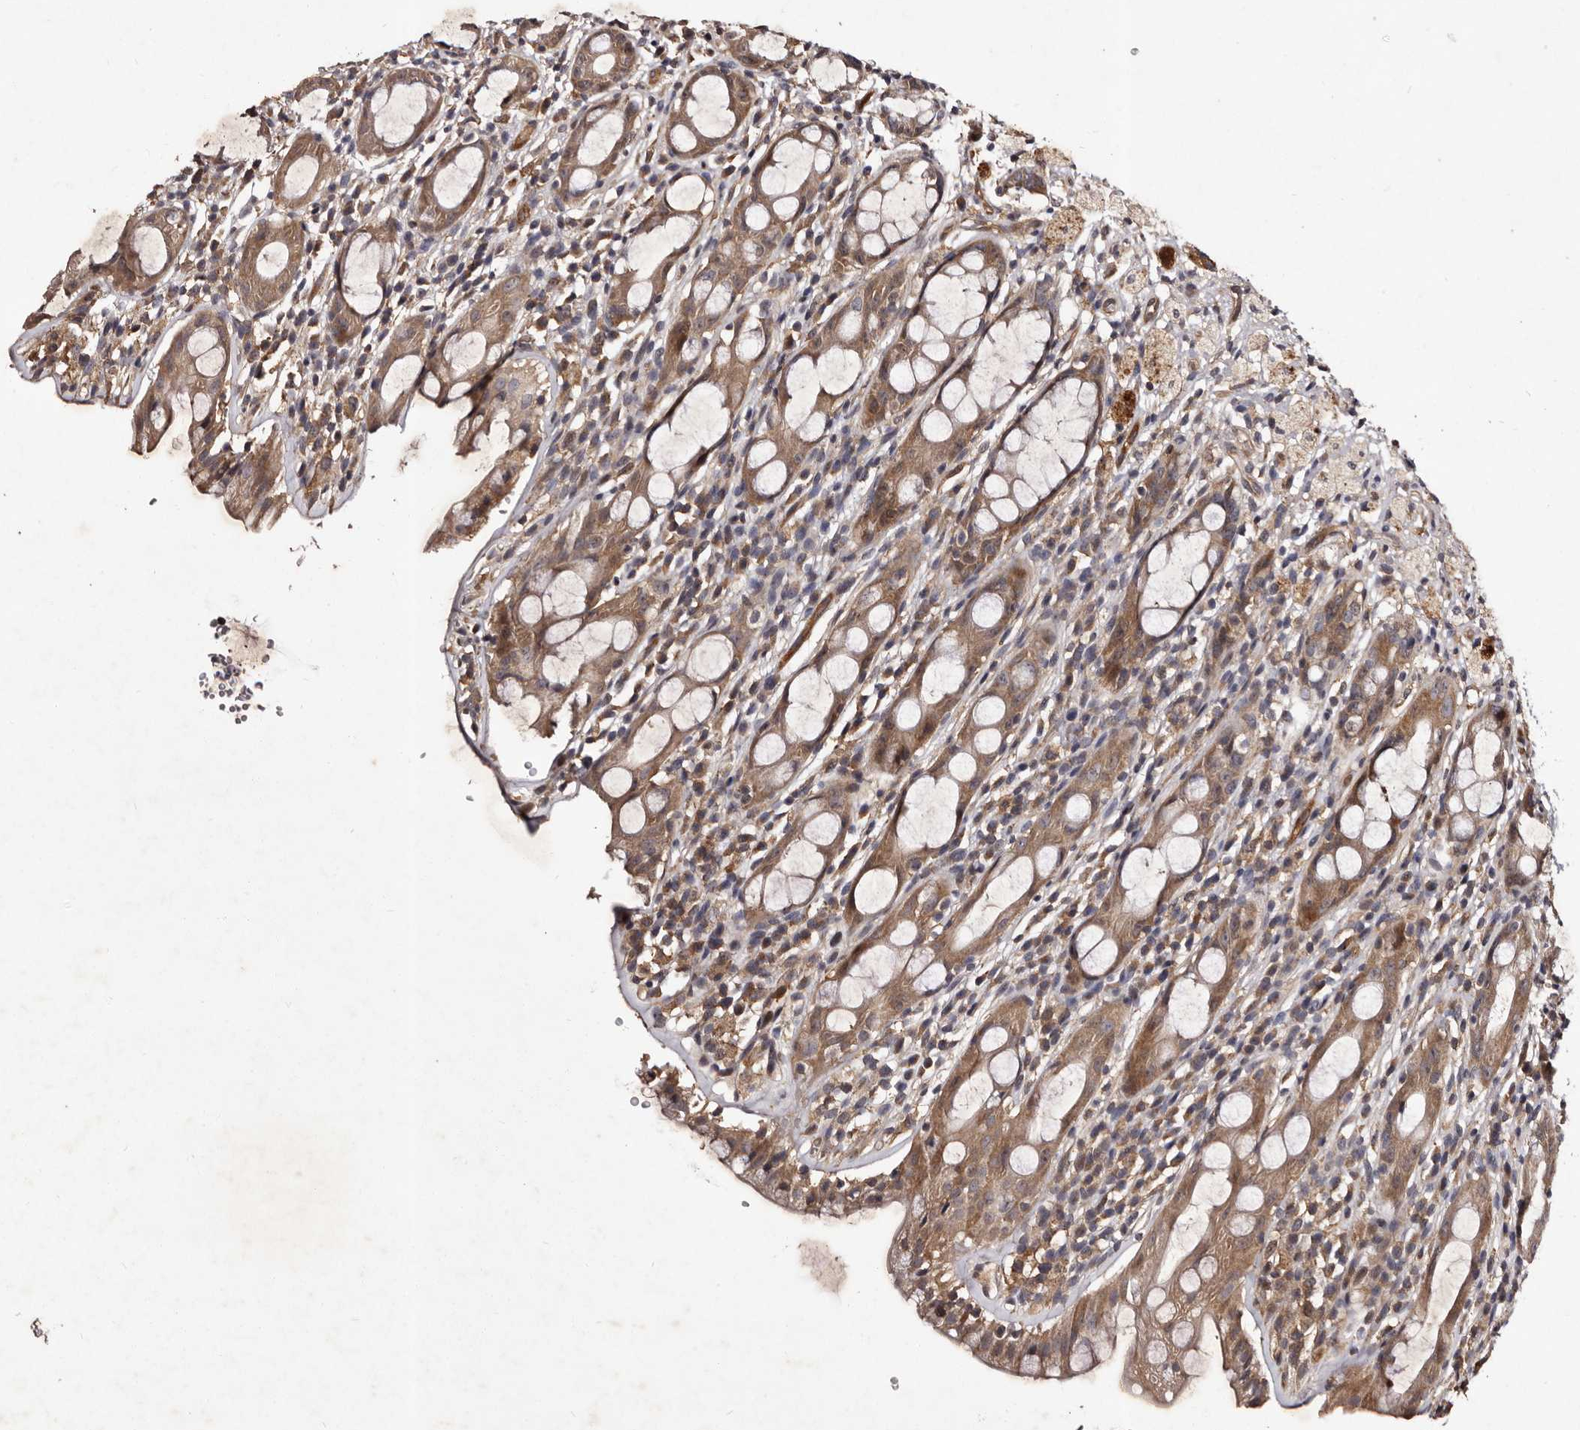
{"staining": {"intensity": "moderate", "quantity": ">75%", "location": "cytoplasmic/membranous"}, "tissue": "rectum", "cell_type": "Glandular cells", "image_type": "normal", "snomed": [{"axis": "morphology", "description": "Normal tissue, NOS"}, {"axis": "topography", "description": "Rectum"}], "caption": "Rectum stained with a brown dye shows moderate cytoplasmic/membranous positive staining in about >75% of glandular cells.", "gene": "MKRN3", "patient": {"sex": "male", "age": 44}}